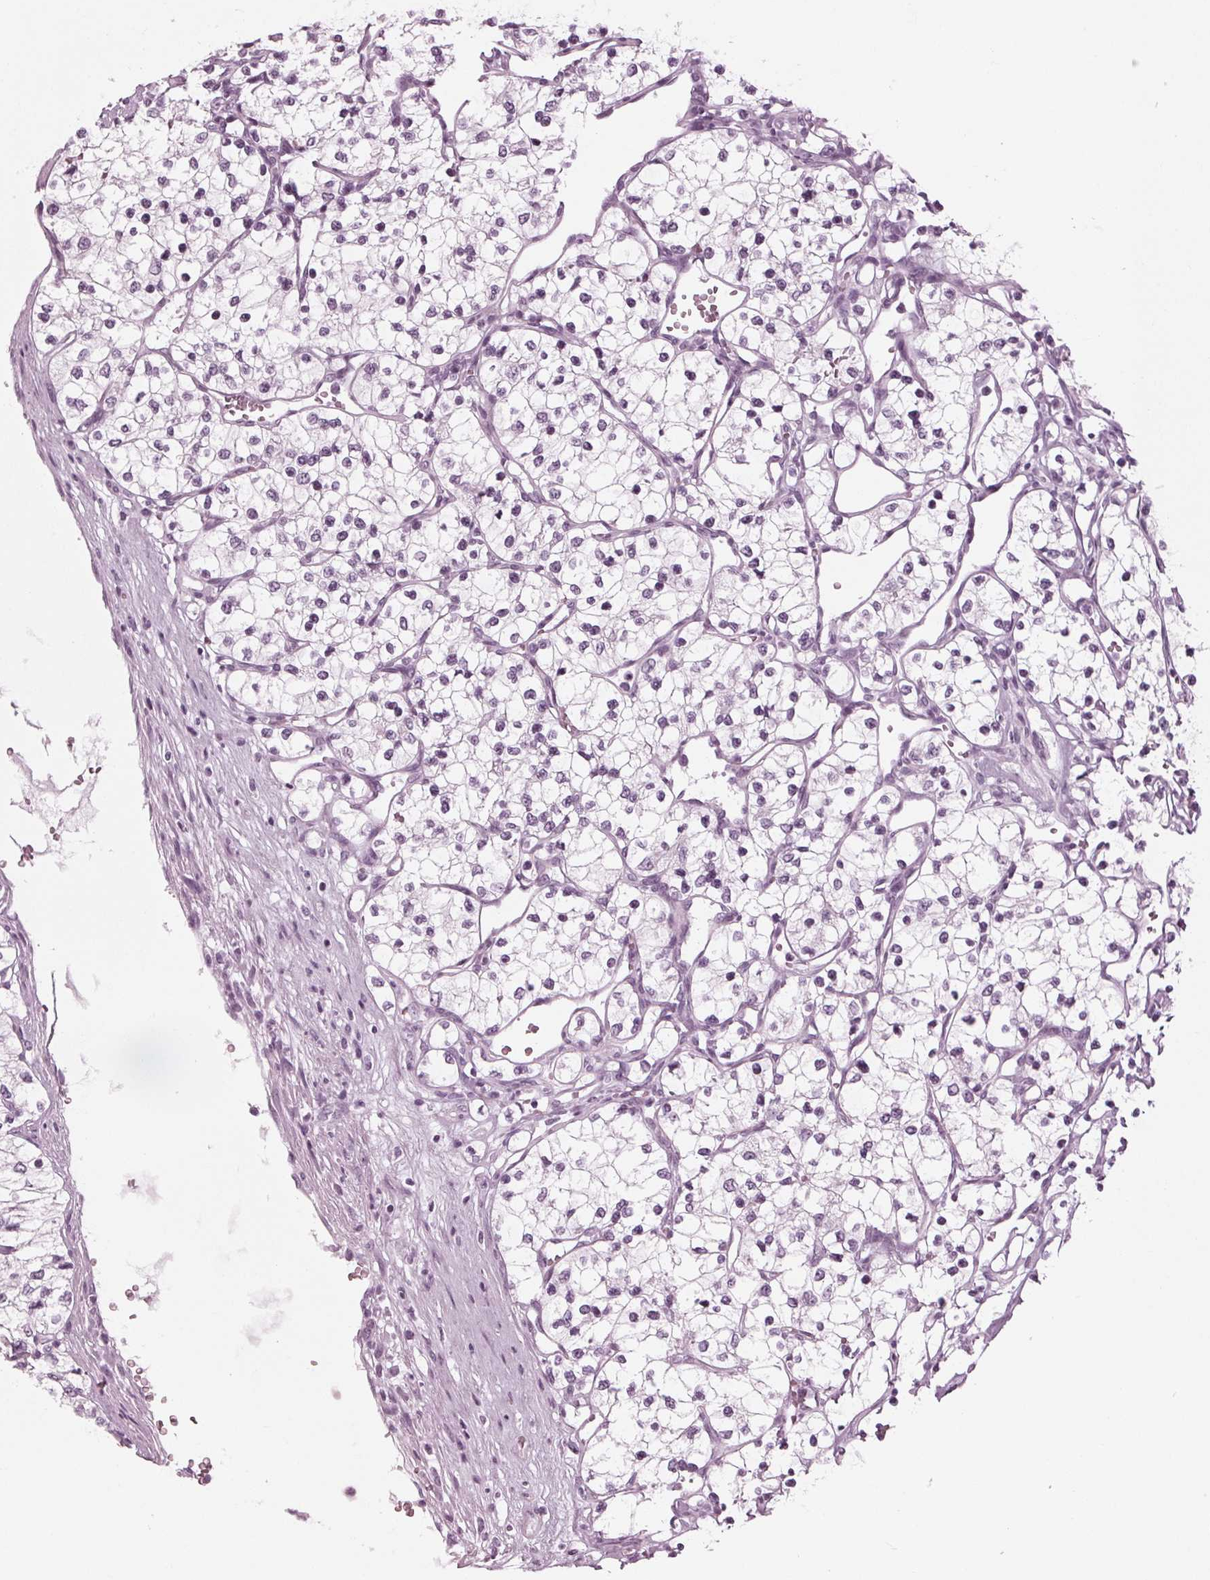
{"staining": {"intensity": "negative", "quantity": "none", "location": "none"}, "tissue": "renal cancer", "cell_type": "Tumor cells", "image_type": "cancer", "snomed": [{"axis": "morphology", "description": "Adenocarcinoma, NOS"}, {"axis": "topography", "description": "Kidney"}], "caption": "A micrograph of renal cancer (adenocarcinoma) stained for a protein displays no brown staining in tumor cells. Nuclei are stained in blue.", "gene": "KRT28", "patient": {"sex": "female", "age": 69}}